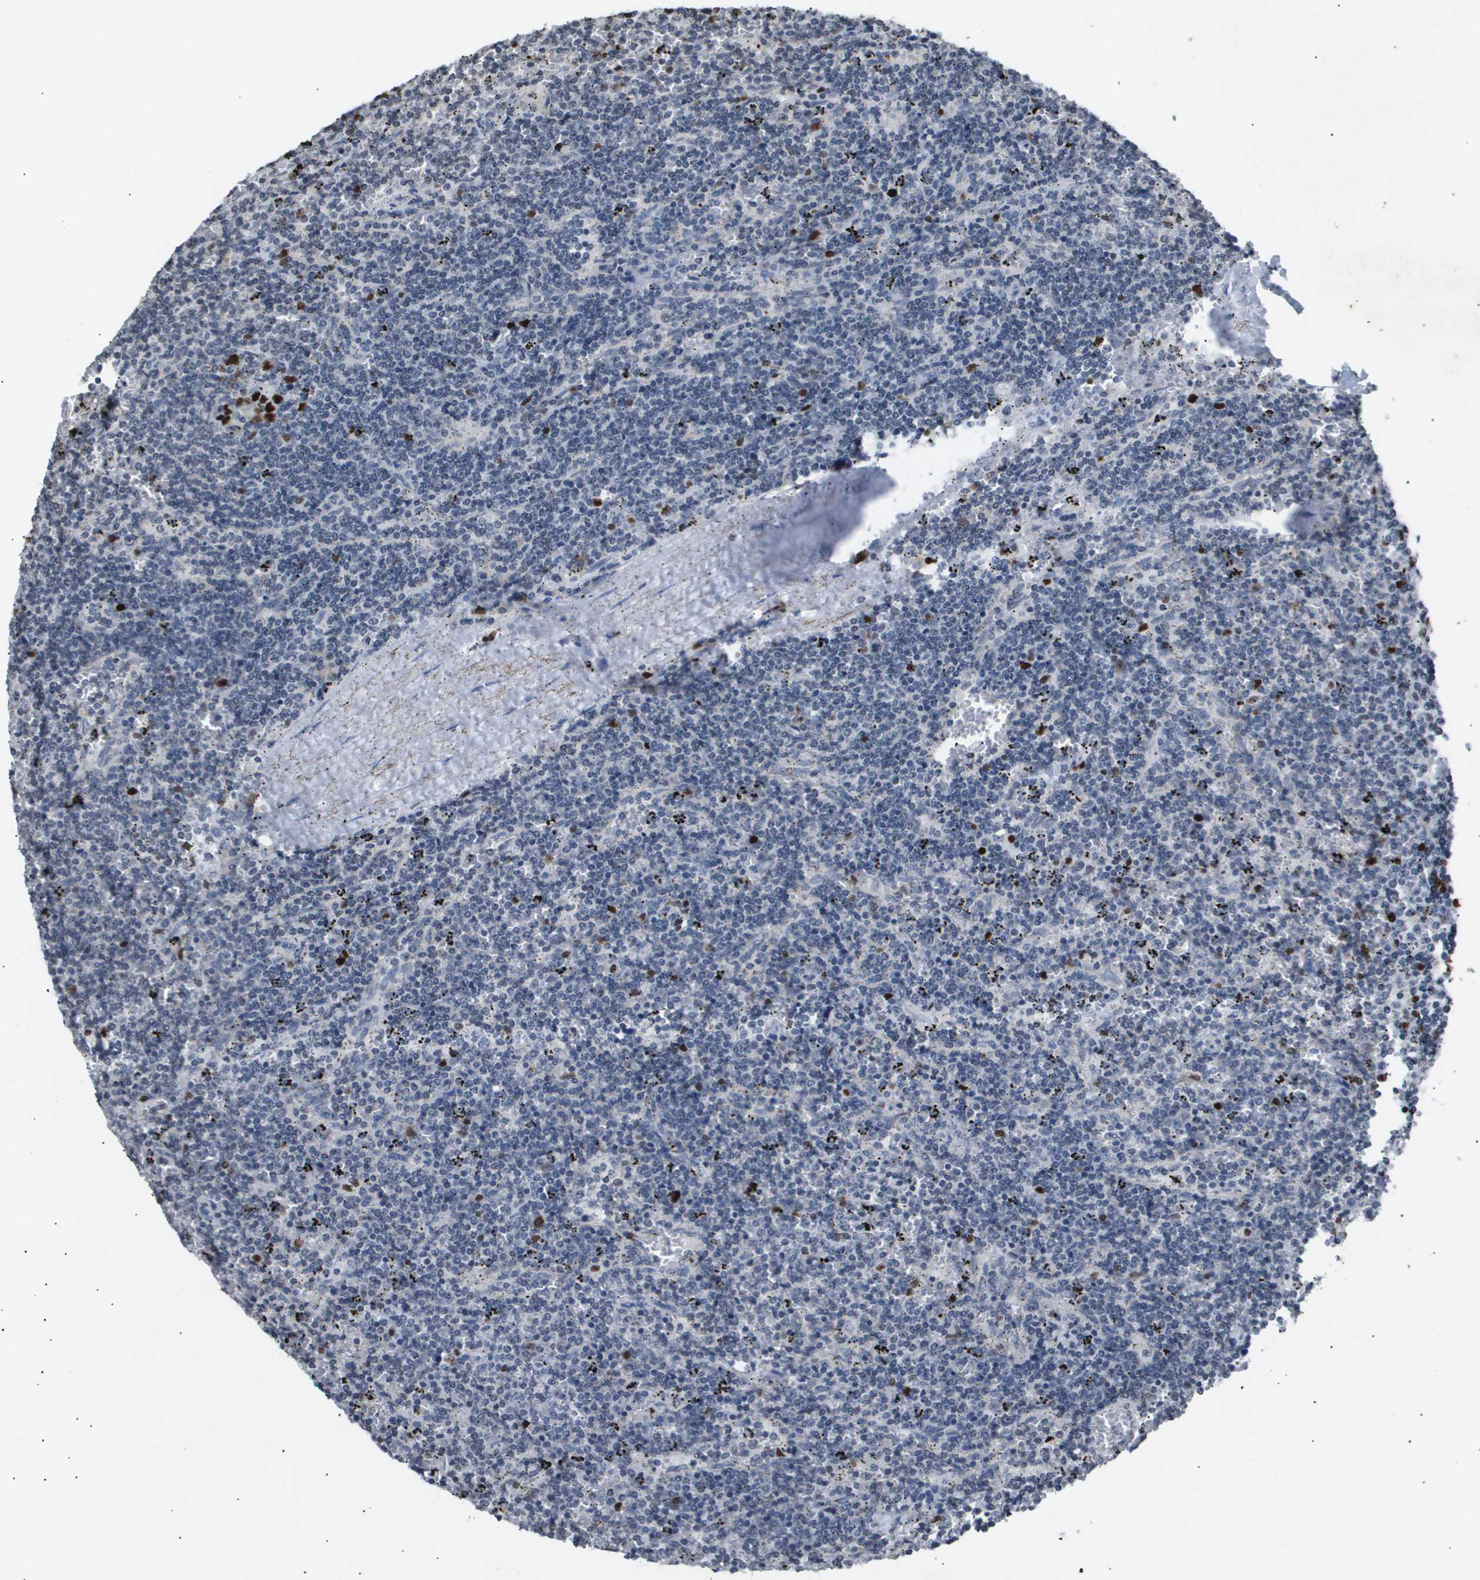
{"staining": {"intensity": "strong", "quantity": "<25%", "location": "nuclear"}, "tissue": "lymphoma", "cell_type": "Tumor cells", "image_type": "cancer", "snomed": [{"axis": "morphology", "description": "Malignant lymphoma, non-Hodgkin's type, Low grade"}, {"axis": "topography", "description": "Spleen"}], "caption": "Immunohistochemistry (DAB) staining of lymphoma exhibits strong nuclear protein staining in about <25% of tumor cells. Immunohistochemistry stains the protein in brown and the nuclei are stained blue.", "gene": "ANAPC2", "patient": {"sex": "female", "age": 50}}